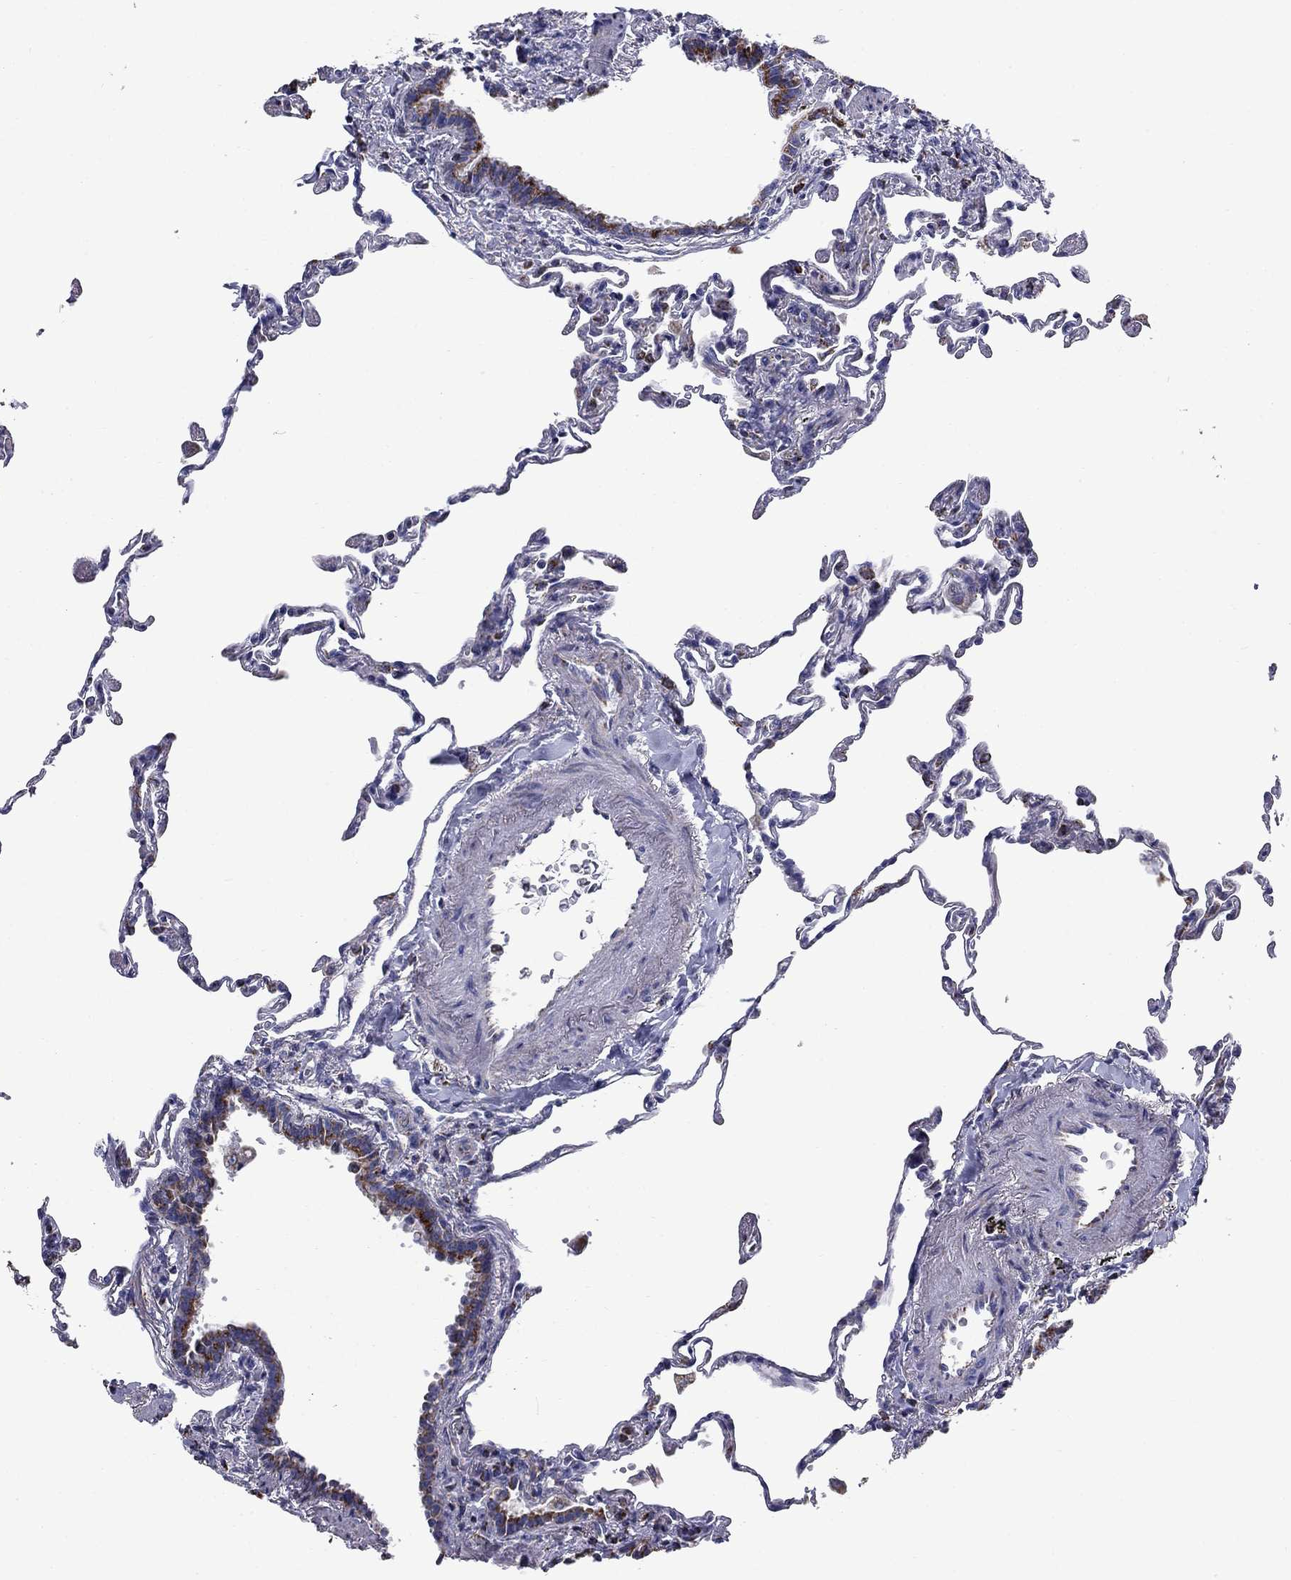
{"staining": {"intensity": "negative", "quantity": "none", "location": "none"}, "tissue": "lung", "cell_type": "Alveolar cells", "image_type": "normal", "snomed": [{"axis": "morphology", "description": "Normal tissue, NOS"}, {"axis": "topography", "description": "Lung"}], "caption": "This image is of unremarkable lung stained with immunohistochemistry (IHC) to label a protein in brown with the nuclei are counter-stained blue. There is no expression in alveolar cells.", "gene": "NDUFA4L2", "patient": {"sex": "female", "age": 57}}